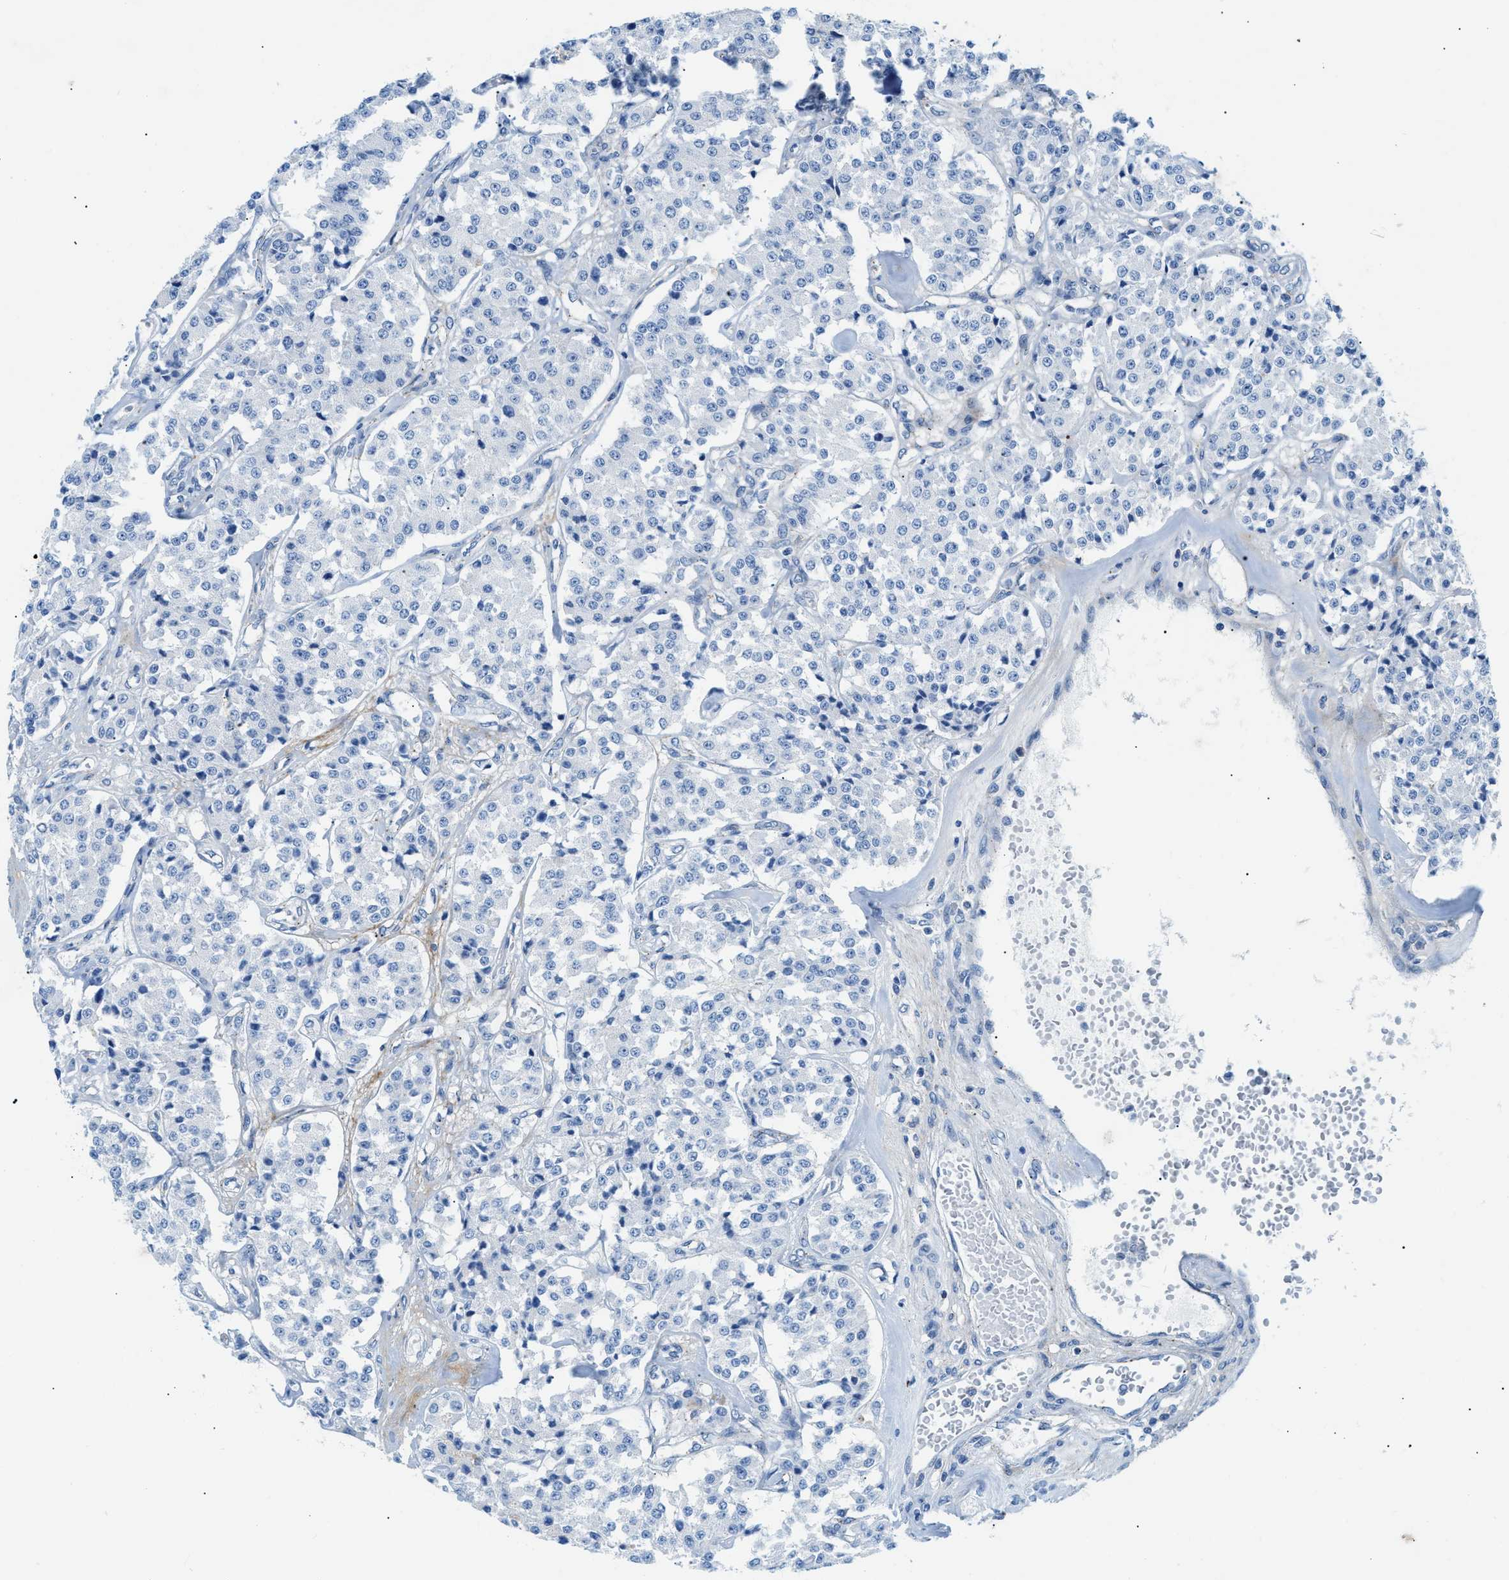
{"staining": {"intensity": "negative", "quantity": "none", "location": "none"}, "tissue": "carcinoid", "cell_type": "Tumor cells", "image_type": "cancer", "snomed": [{"axis": "morphology", "description": "Carcinoid, malignant, NOS"}, {"axis": "topography", "description": "Pancreas"}], "caption": "Micrograph shows no protein expression in tumor cells of carcinoid tissue.", "gene": "FDCSP", "patient": {"sex": "male", "age": 41}}